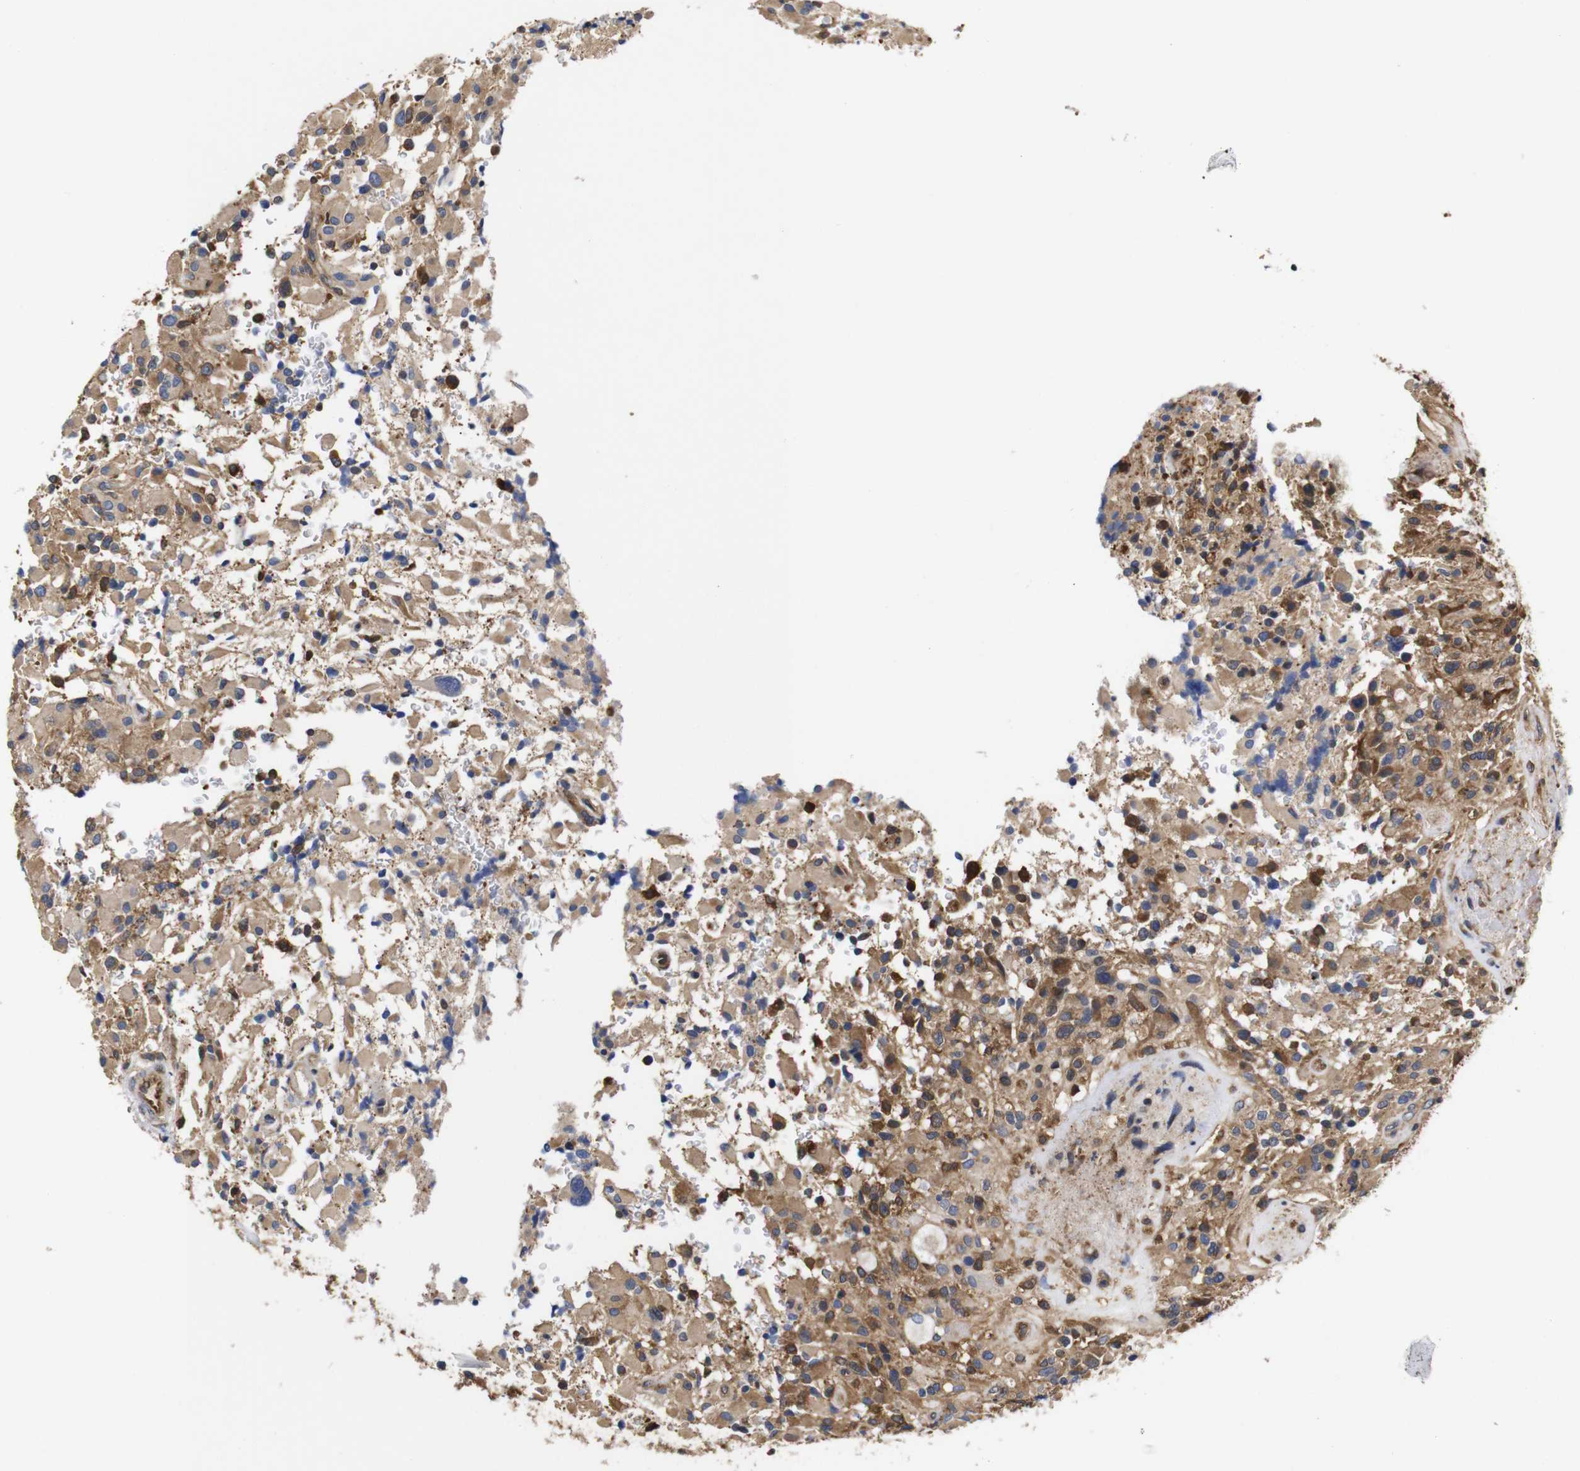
{"staining": {"intensity": "moderate", "quantity": ">75%", "location": "cytoplasmic/membranous"}, "tissue": "glioma", "cell_type": "Tumor cells", "image_type": "cancer", "snomed": [{"axis": "morphology", "description": "Glioma, malignant, High grade"}, {"axis": "topography", "description": "Brain"}], "caption": "Immunohistochemistry of human glioma displays medium levels of moderate cytoplasmic/membranous positivity in approximately >75% of tumor cells.", "gene": "LRRCC1", "patient": {"sex": "male", "age": 71}}